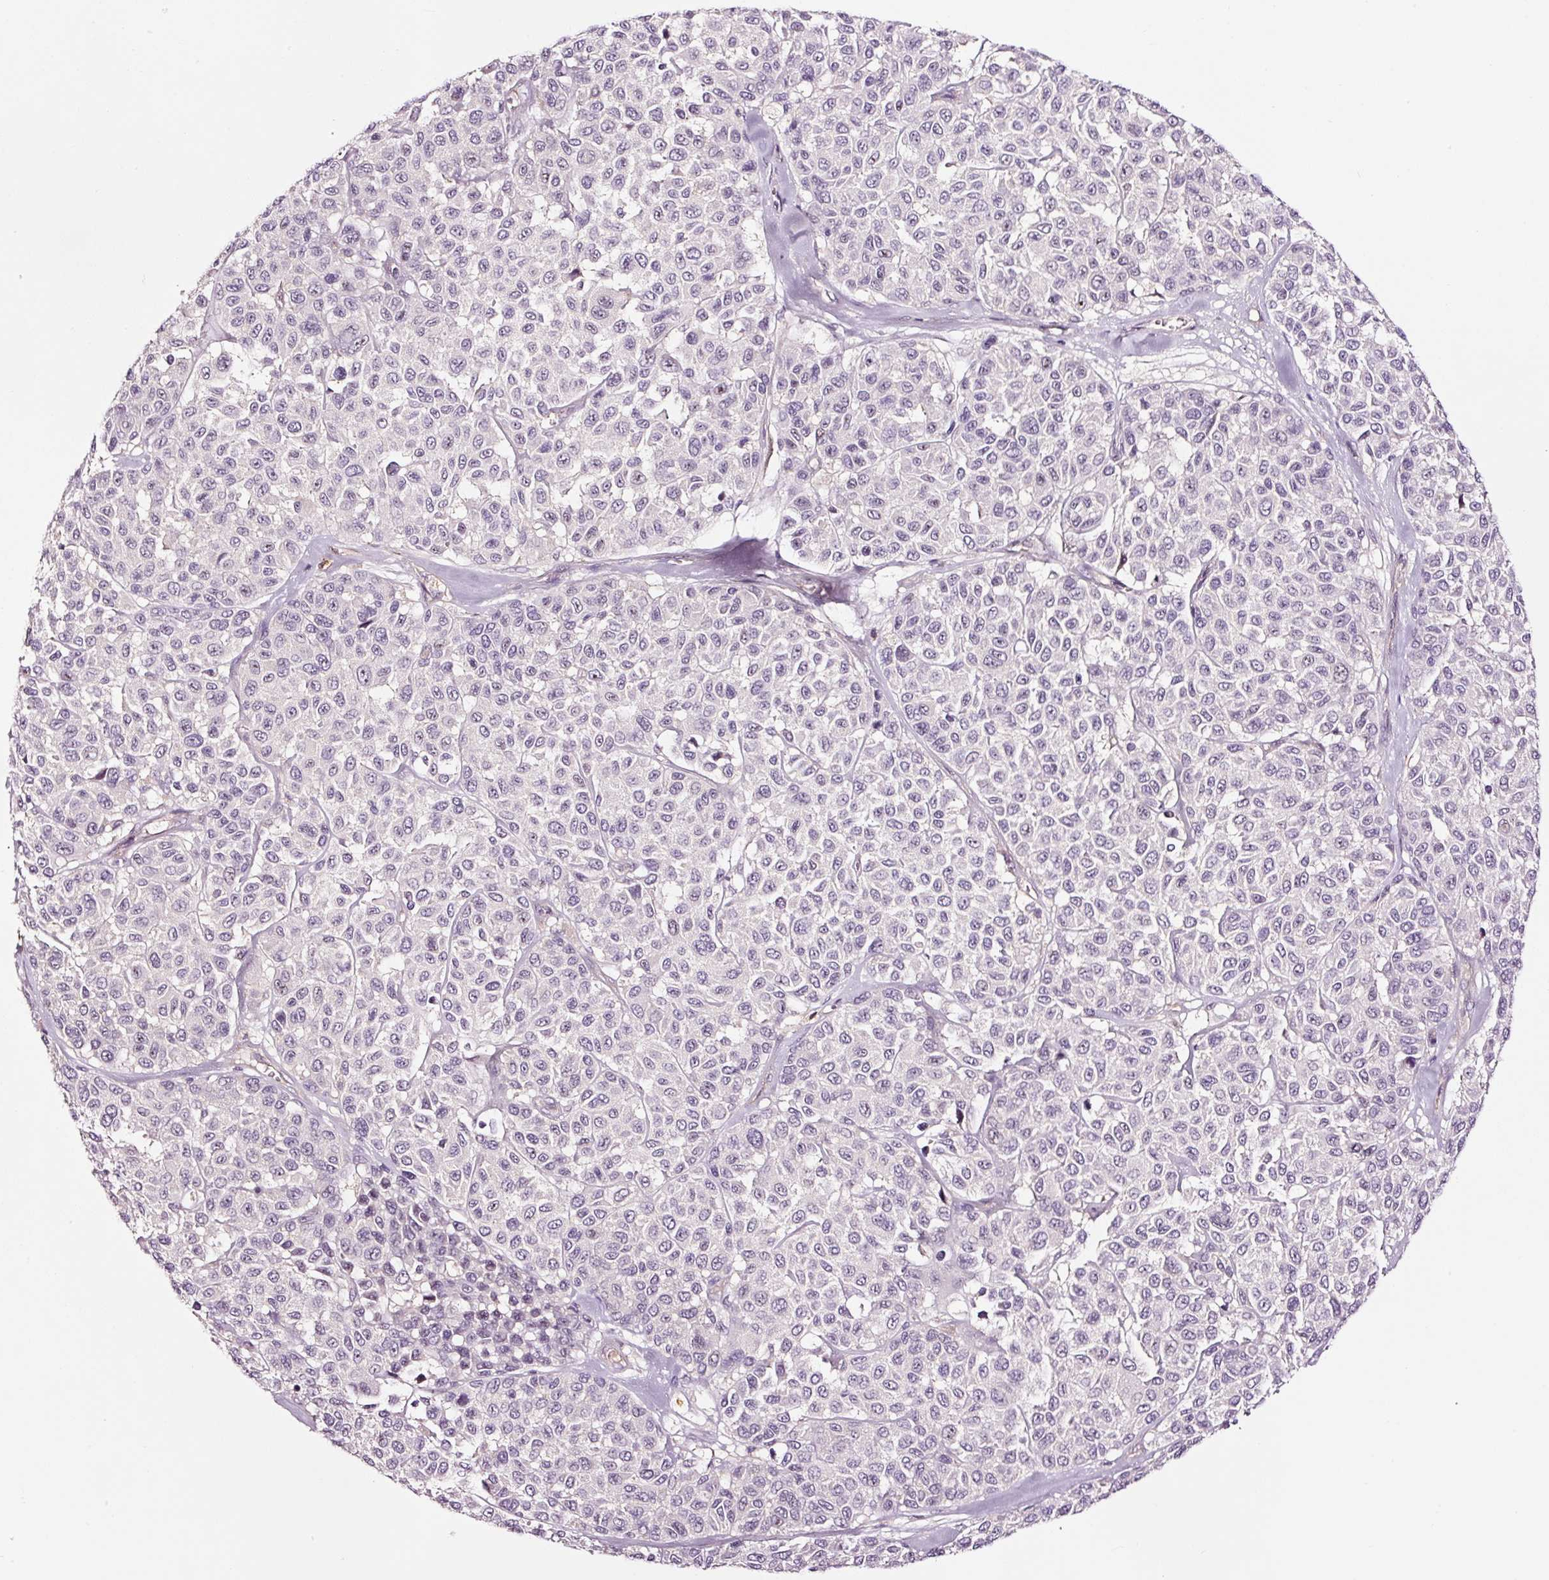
{"staining": {"intensity": "negative", "quantity": "none", "location": "none"}, "tissue": "melanoma", "cell_type": "Tumor cells", "image_type": "cancer", "snomed": [{"axis": "morphology", "description": "Malignant melanoma, NOS"}, {"axis": "topography", "description": "Skin"}], "caption": "IHC histopathology image of human malignant melanoma stained for a protein (brown), which demonstrates no expression in tumor cells.", "gene": "UTP14A", "patient": {"sex": "female", "age": 66}}